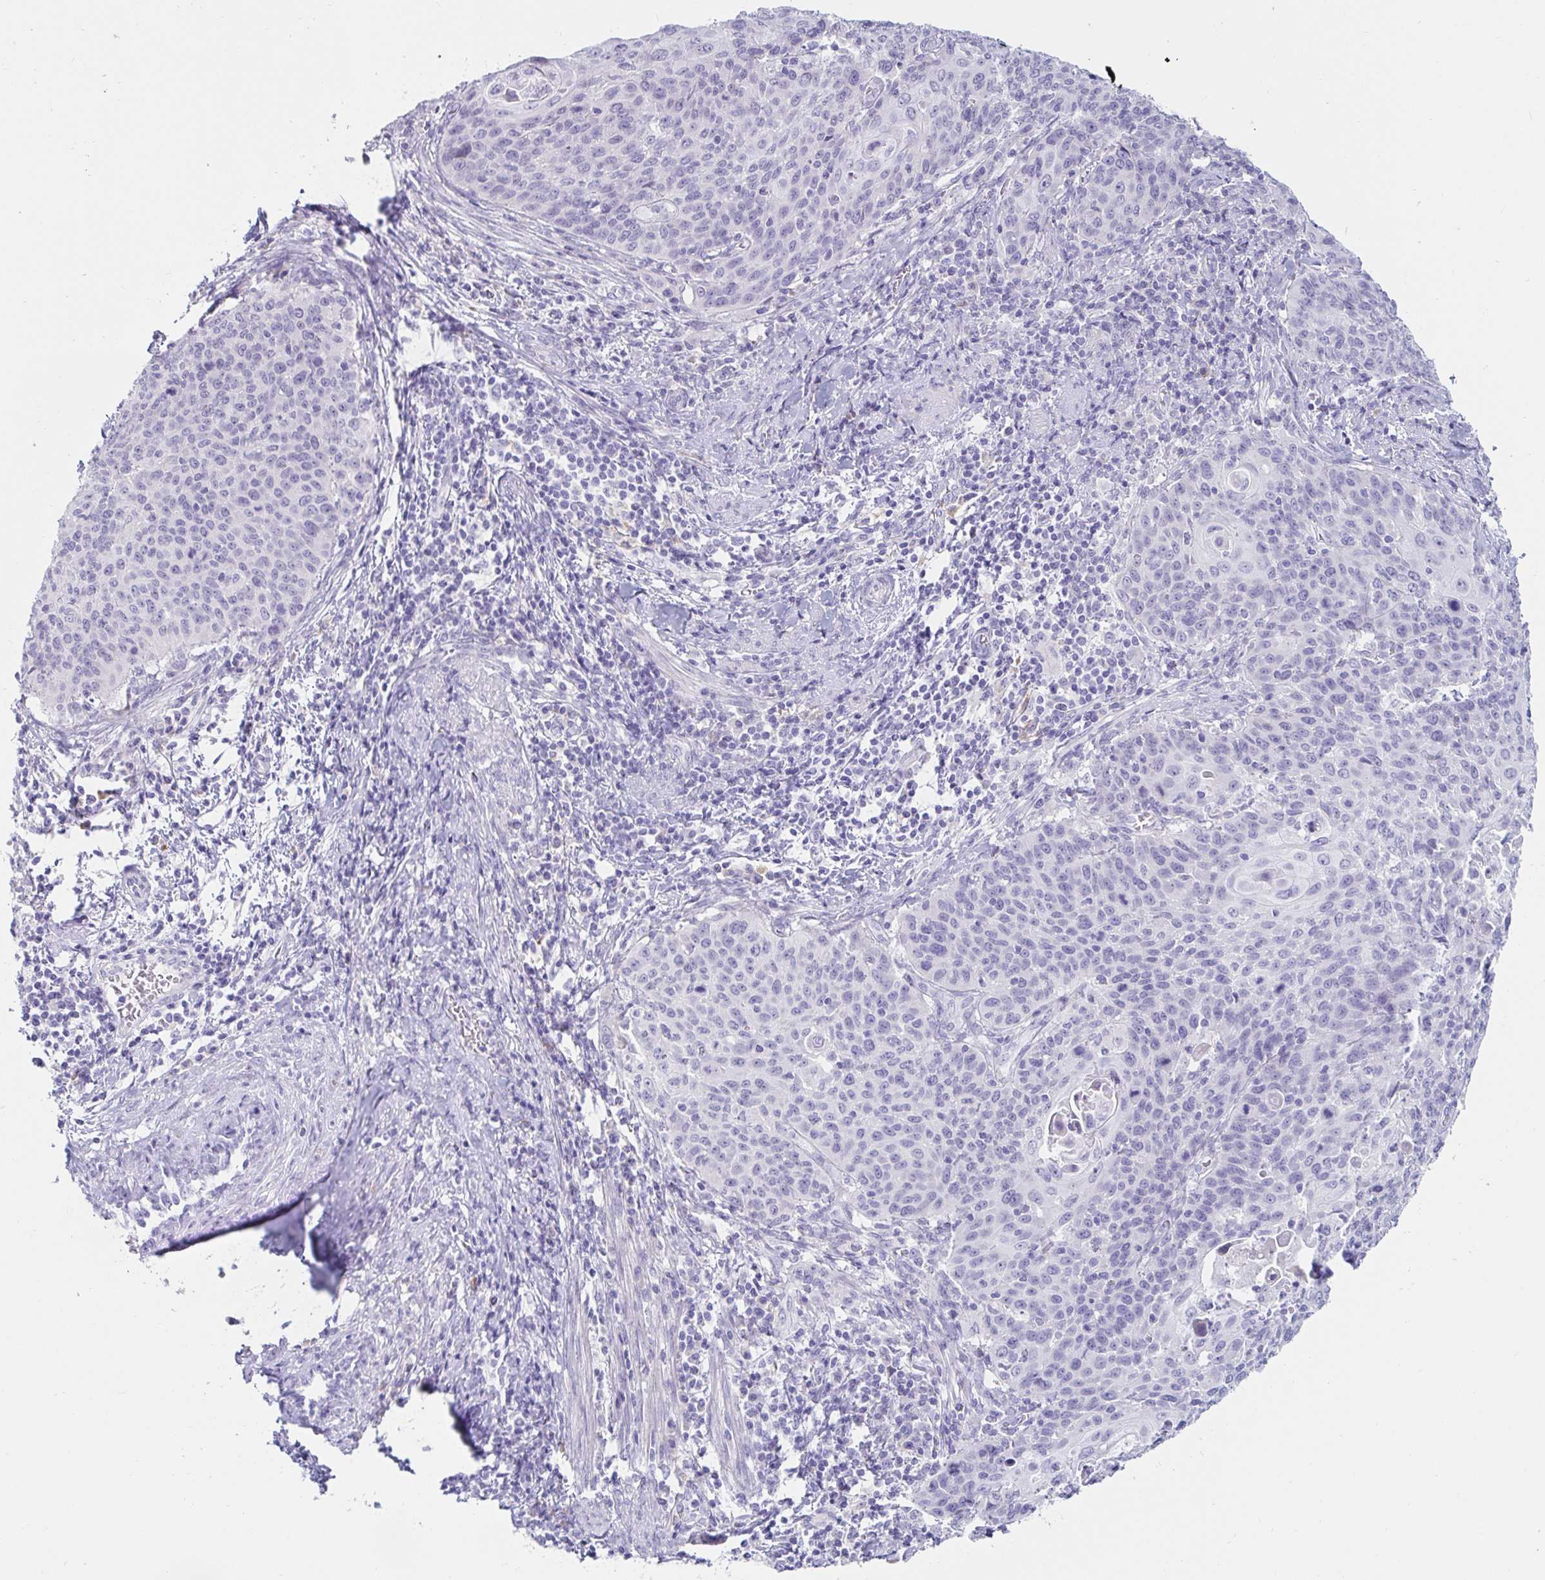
{"staining": {"intensity": "negative", "quantity": "none", "location": "none"}, "tissue": "cervical cancer", "cell_type": "Tumor cells", "image_type": "cancer", "snomed": [{"axis": "morphology", "description": "Squamous cell carcinoma, NOS"}, {"axis": "topography", "description": "Cervix"}], "caption": "Cervical squamous cell carcinoma was stained to show a protein in brown. There is no significant positivity in tumor cells.", "gene": "C4orf17", "patient": {"sex": "female", "age": 65}}